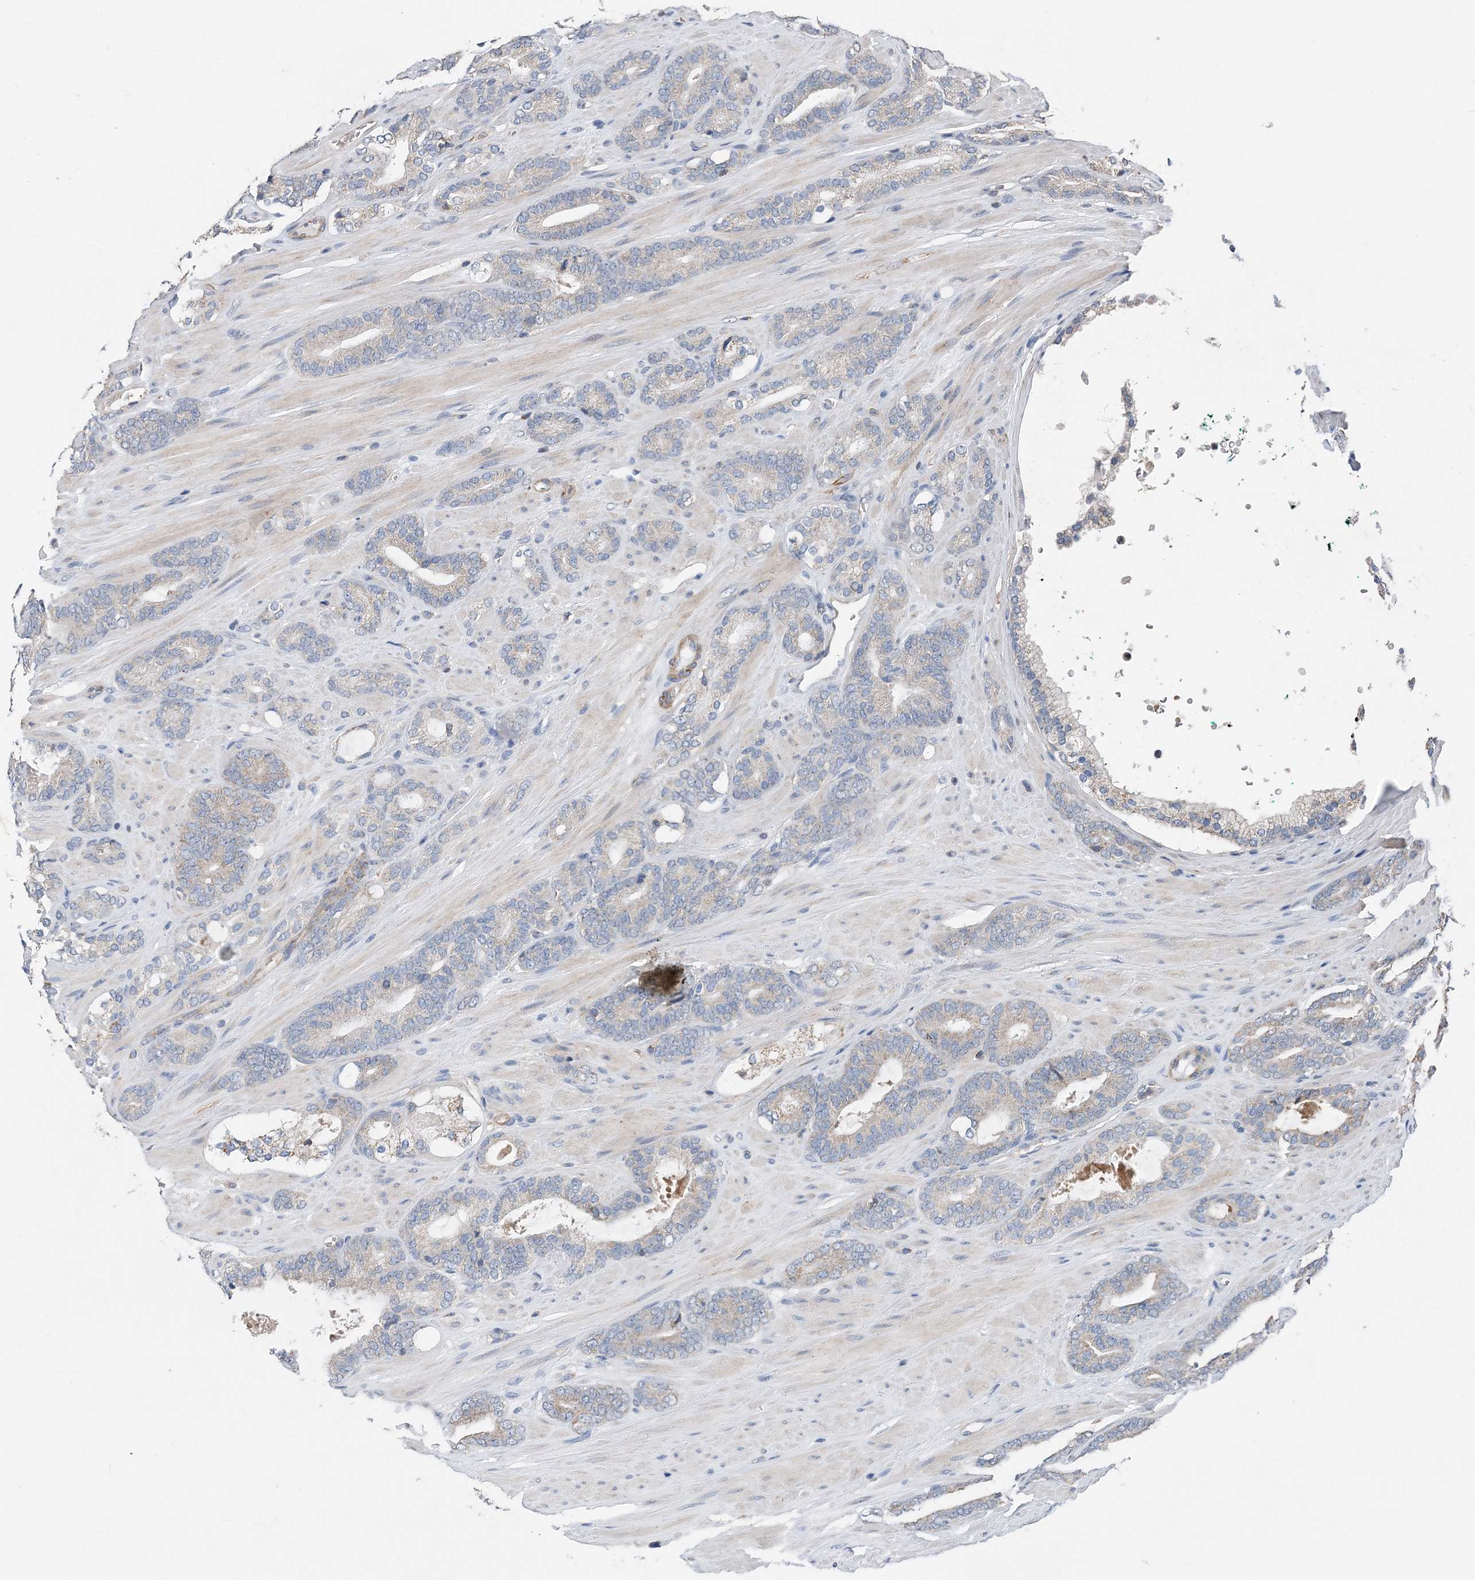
{"staining": {"intensity": "weak", "quantity": "<25%", "location": "cytoplasmic/membranous"}, "tissue": "prostate cancer", "cell_type": "Tumor cells", "image_type": "cancer", "snomed": [{"axis": "morphology", "description": "Adenocarcinoma, Low grade"}, {"axis": "topography", "description": "Prostate"}], "caption": "DAB (3,3'-diaminobenzidine) immunohistochemical staining of prostate adenocarcinoma (low-grade) demonstrates no significant expression in tumor cells.", "gene": "SPRY2", "patient": {"sex": "male", "age": 63}}